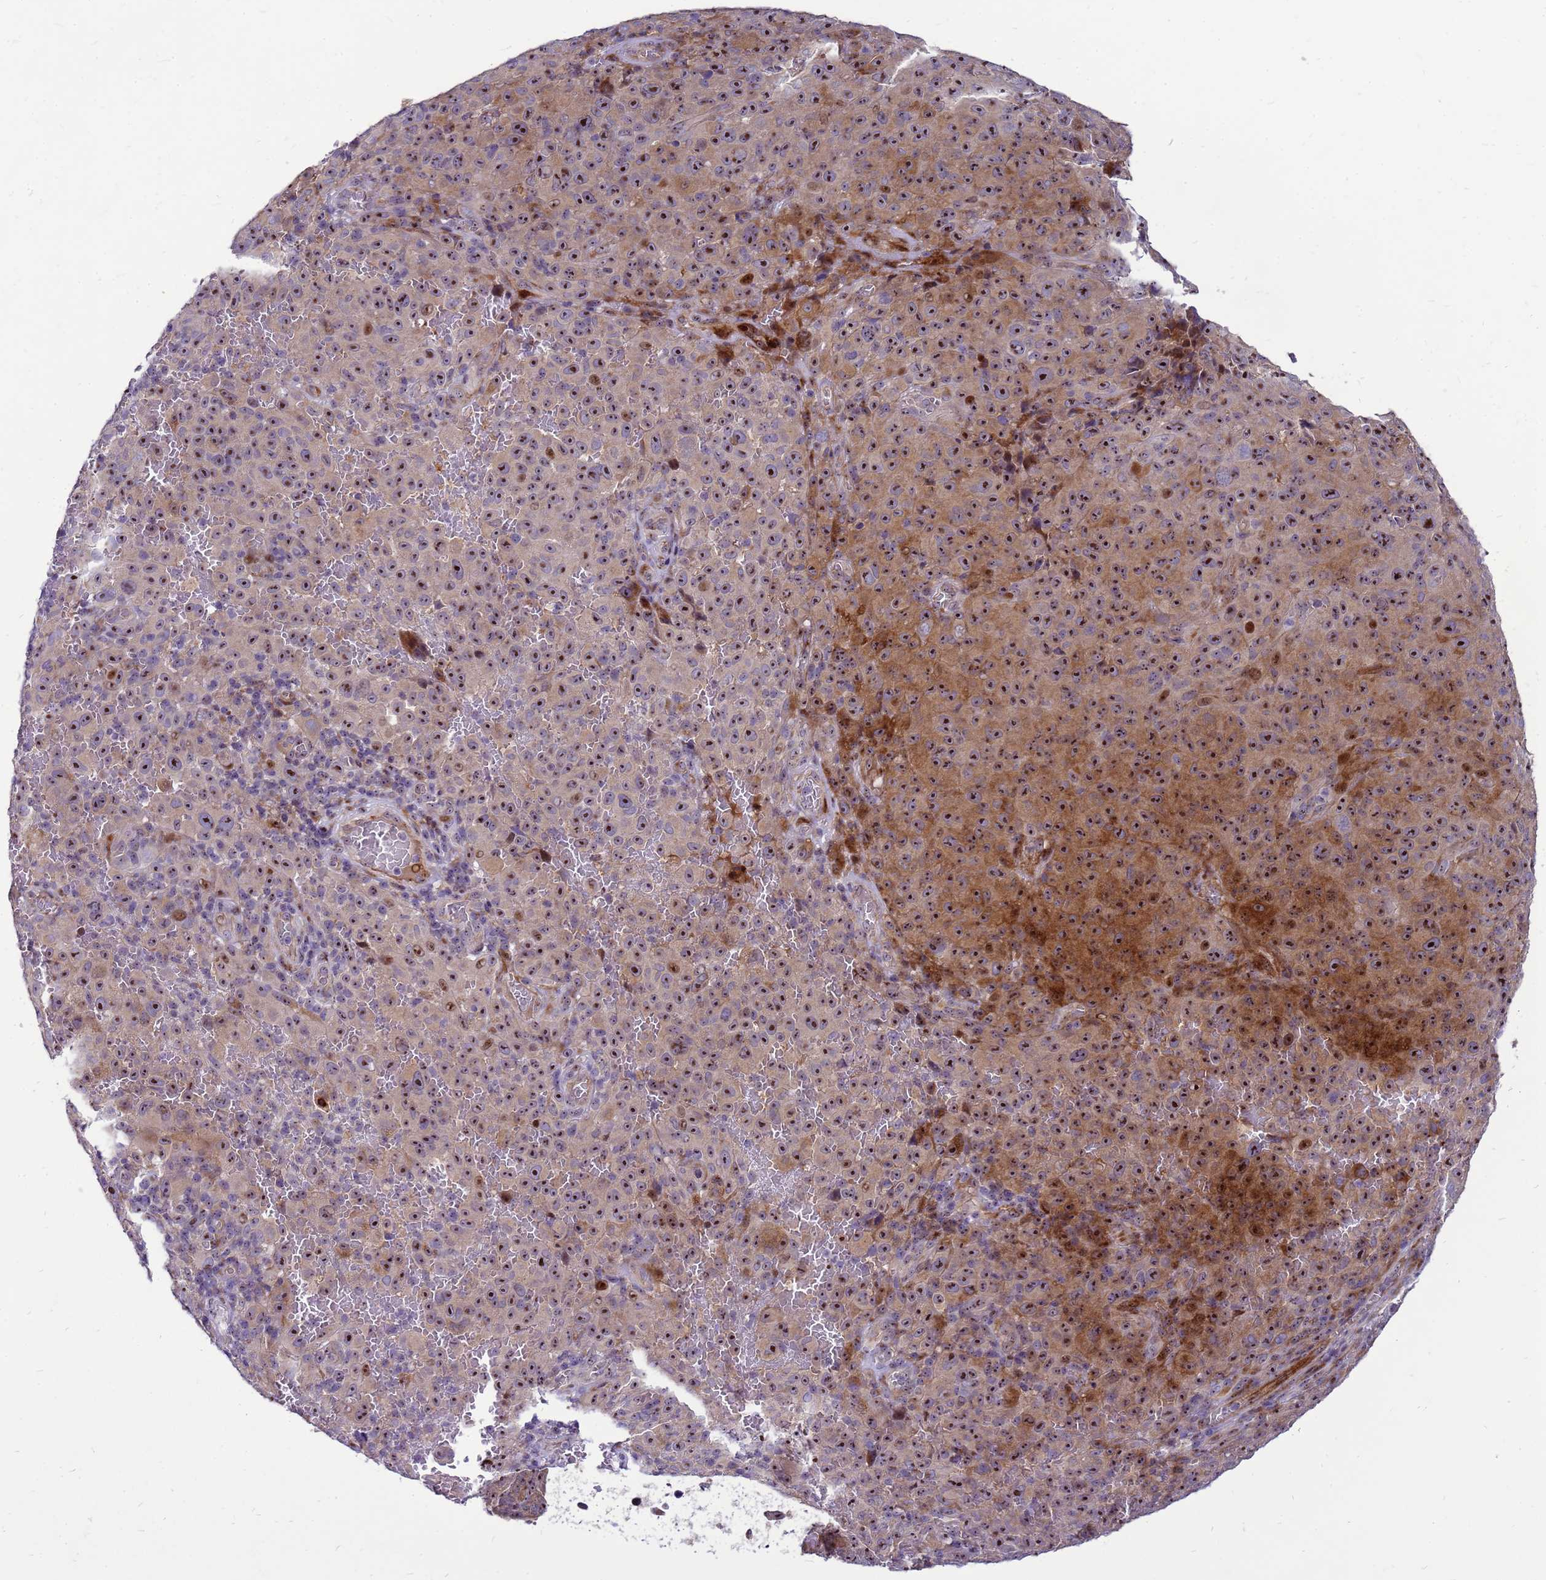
{"staining": {"intensity": "moderate", "quantity": ">75%", "location": "cytoplasmic/membranous,nuclear"}, "tissue": "melanoma", "cell_type": "Tumor cells", "image_type": "cancer", "snomed": [{"axis": "morphology", "description": "Malignant melanoma, NOS"}, {"axis": "topography", "description": "Skin"}], "caption": "IHC photomicrograph of neoplastic tissue: malignant melanoma stained using immunohistochemistry demonstrates medium levels of moderate protein expression localized specifically in the cytoplasmic/membranous and nuclear of tumor cells, appearing as a cytoplasmic/membranous and nuclear brown color.", "gene": "RSPO1", "patient": {"sex": "female", "age": 82}}